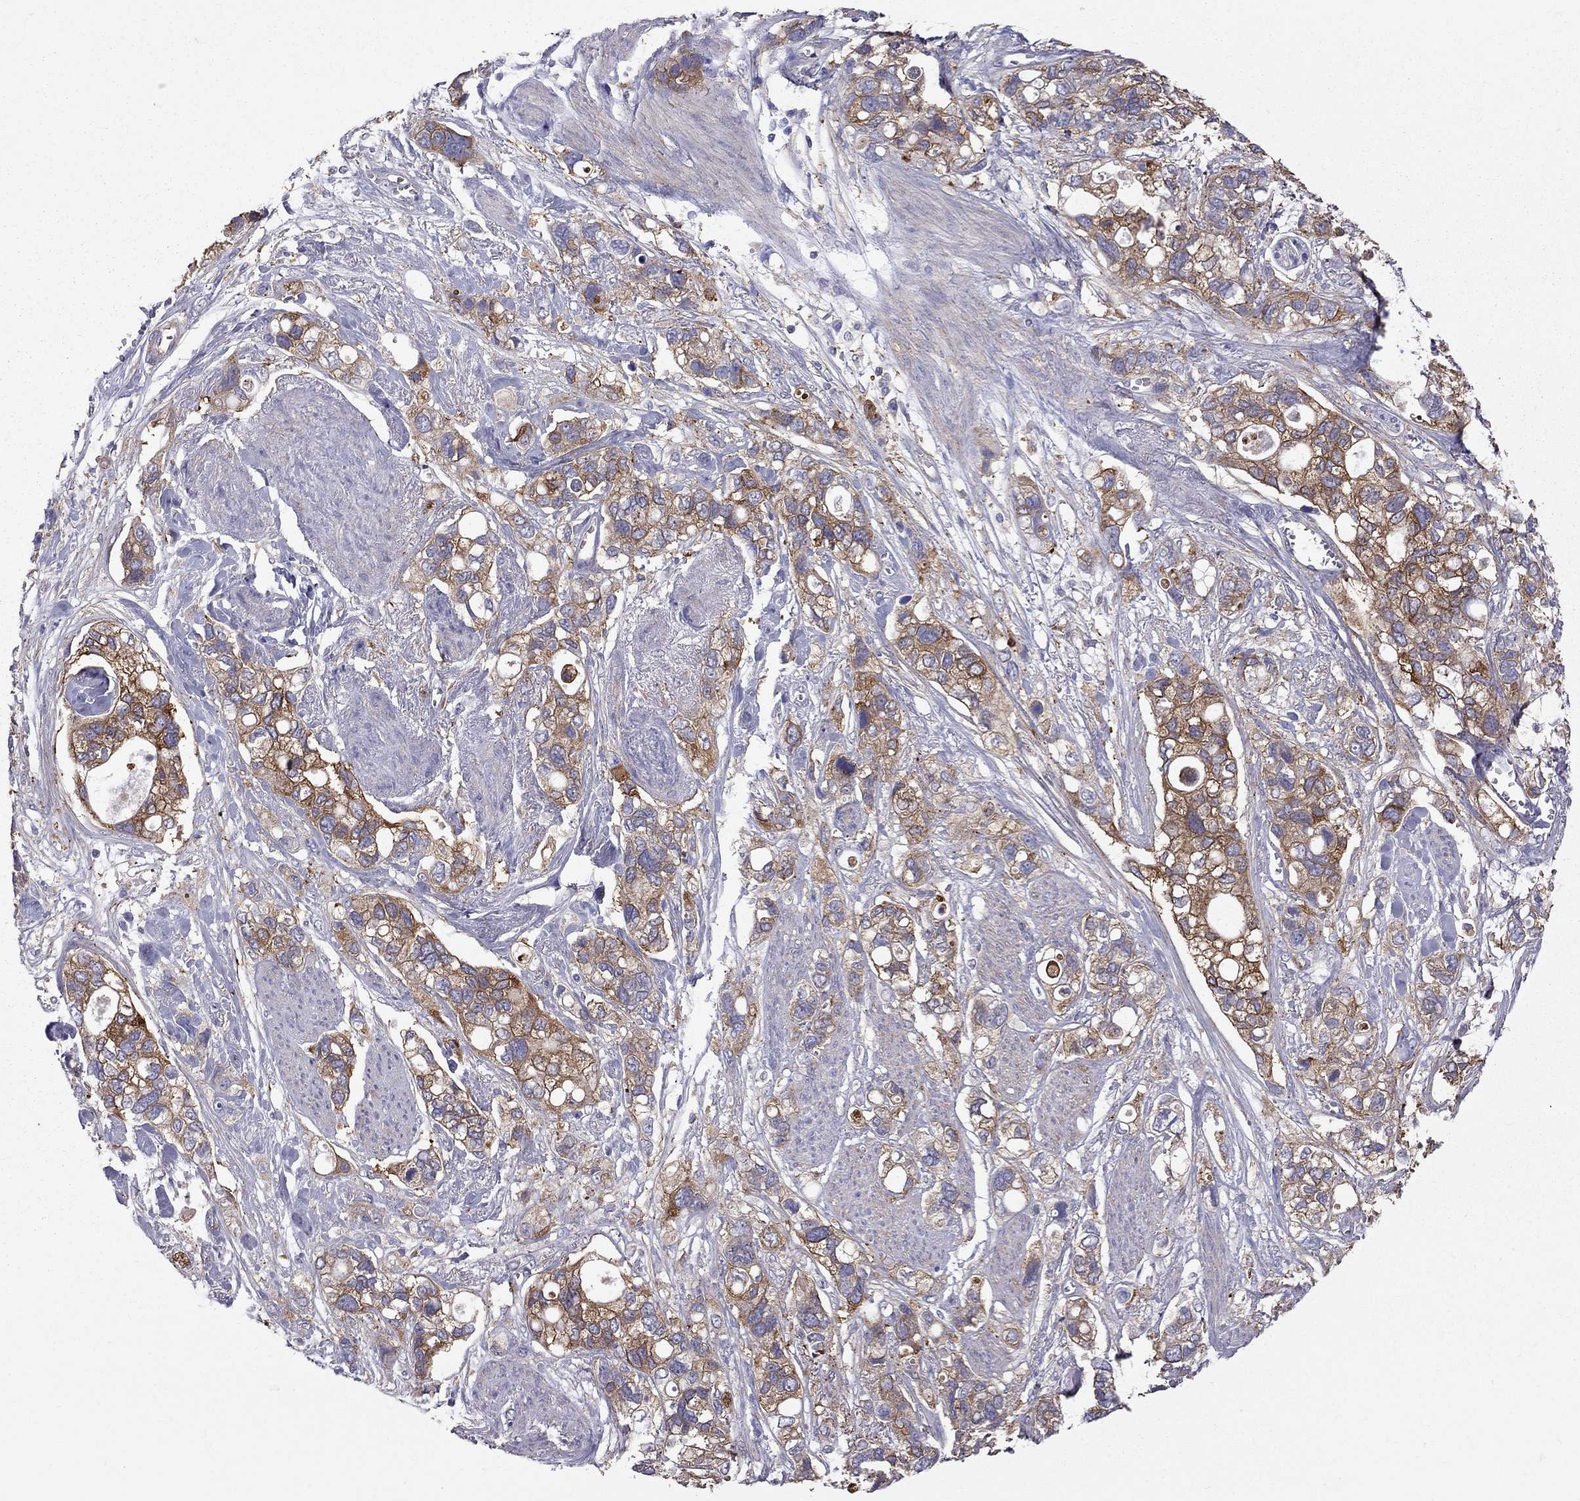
{"staining": {"intensity": "strong", "quantity": "25%-75%", "location": "cytoplasmic/membranous"}, "tissue": "stomach cancer", "cell_type": "Tumor cells", "image_type": "cancer", "snomed": [{"axis": "morphology", "description": "Adenocarcinoma, NOS"}, {"axis": "topography", "description": "Stomach, upper"}], "caption": "Tumor cells reveal high levels of strong cytoplasmic/membranous staining in approximately 25%-75% of cells in human stomach cancer.", "gene": "EIF4E3", "patient": {"sex": "female", "age": 81}}